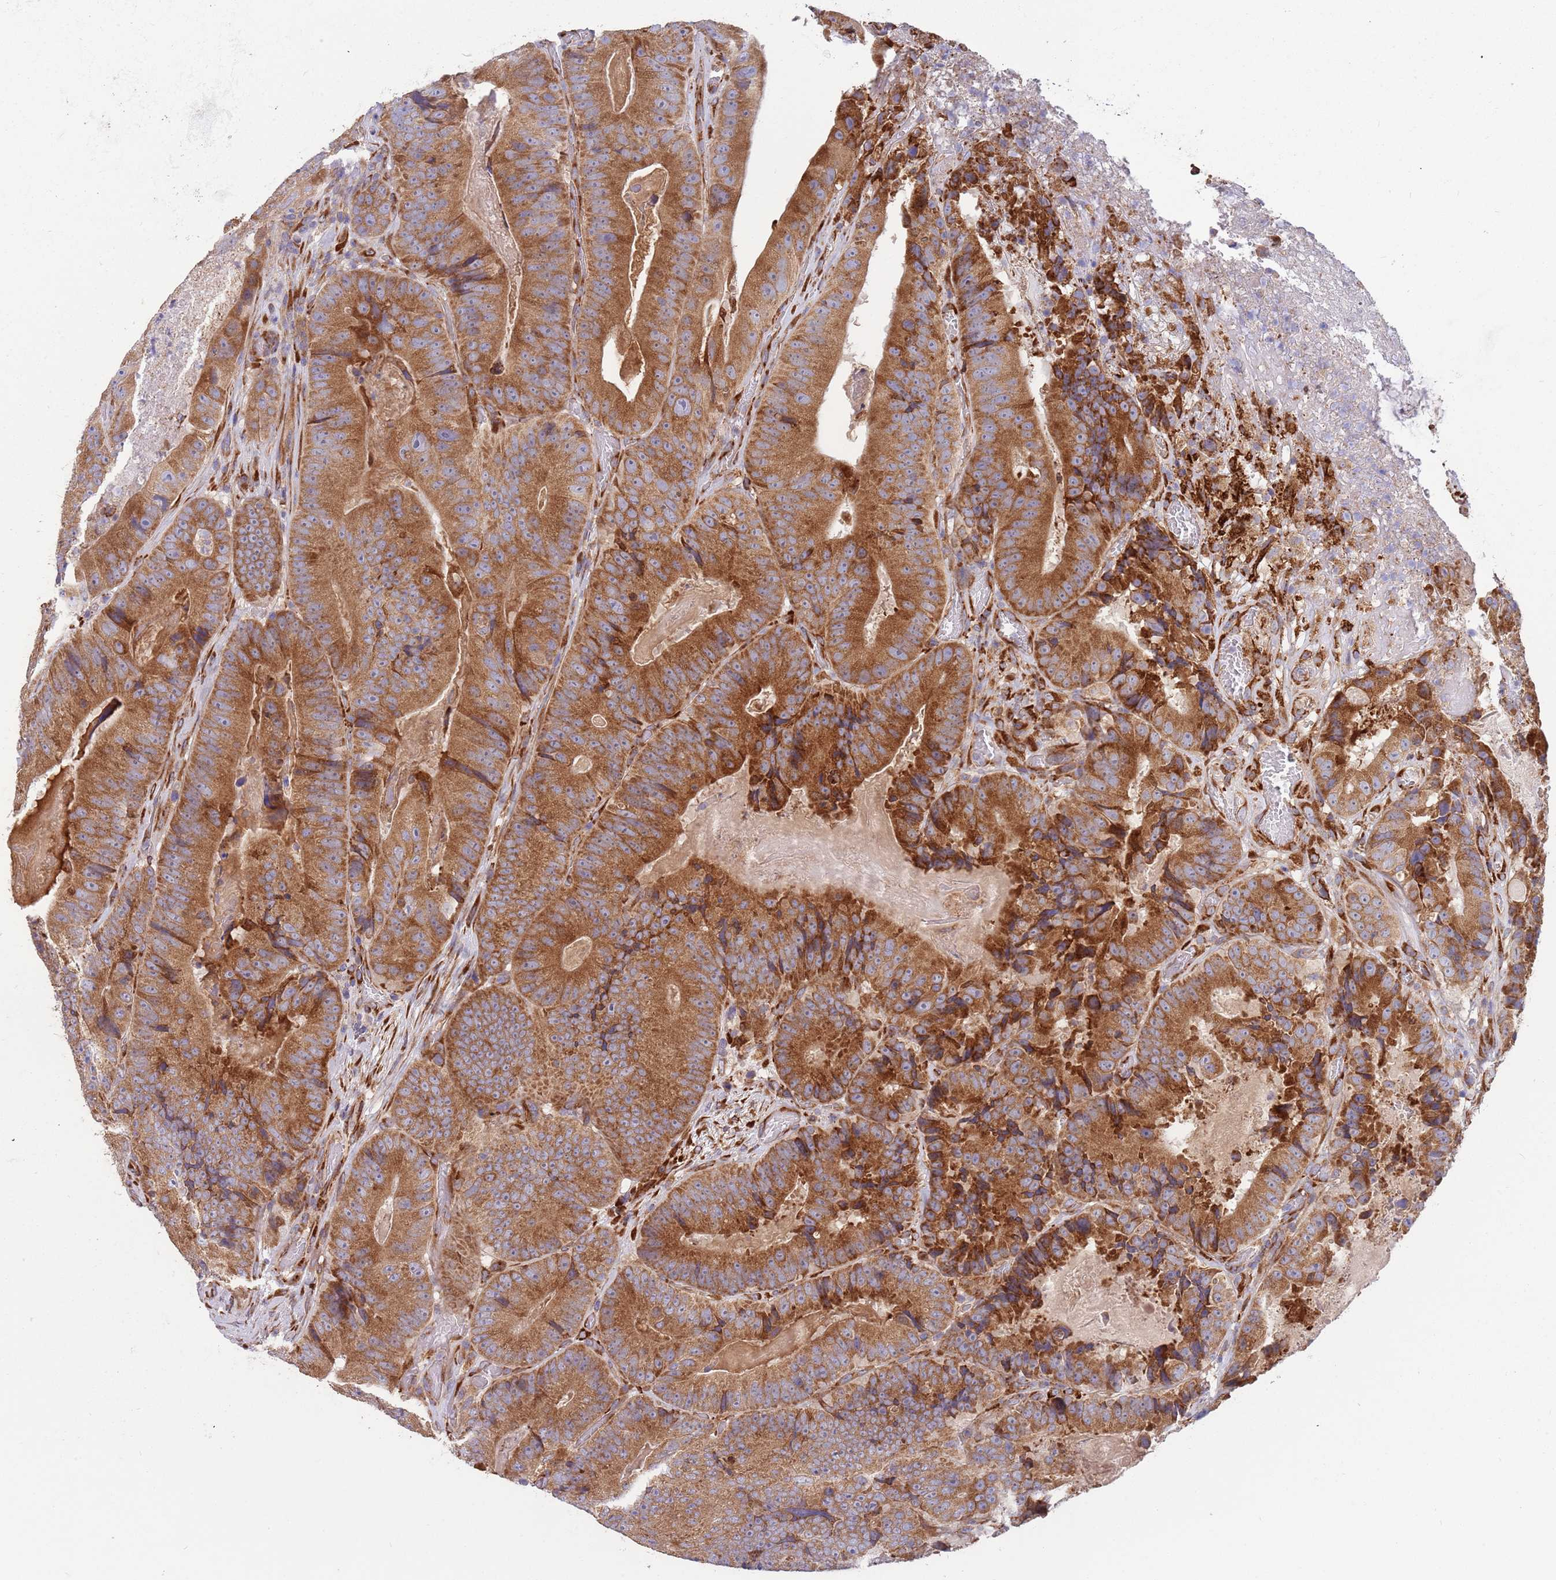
{"staining": {"intensity": "moderate", "quantity": ">75%", "location": "cytoplasmic/membranous"}, "tissue": "colorectal cancer", "cell_type": "Tumor cells", "image_type": "cancer", "snomed": [{"axis": "morphology", "description": "Adenocarcinoma, NOS"}, {"axis": "topography", "description": "Colon"}], "caption": "Immunohistochemistry (IHC) (DAB (3,3'-diaminobenzidine)) staining of human colorectal cancer exhibits moderate cytoplasmic/membranous protein positivity in approximately >75% of tumor cells.", "gene": "ARMCX6", "patient": {"sex": "female", "age": 86}}